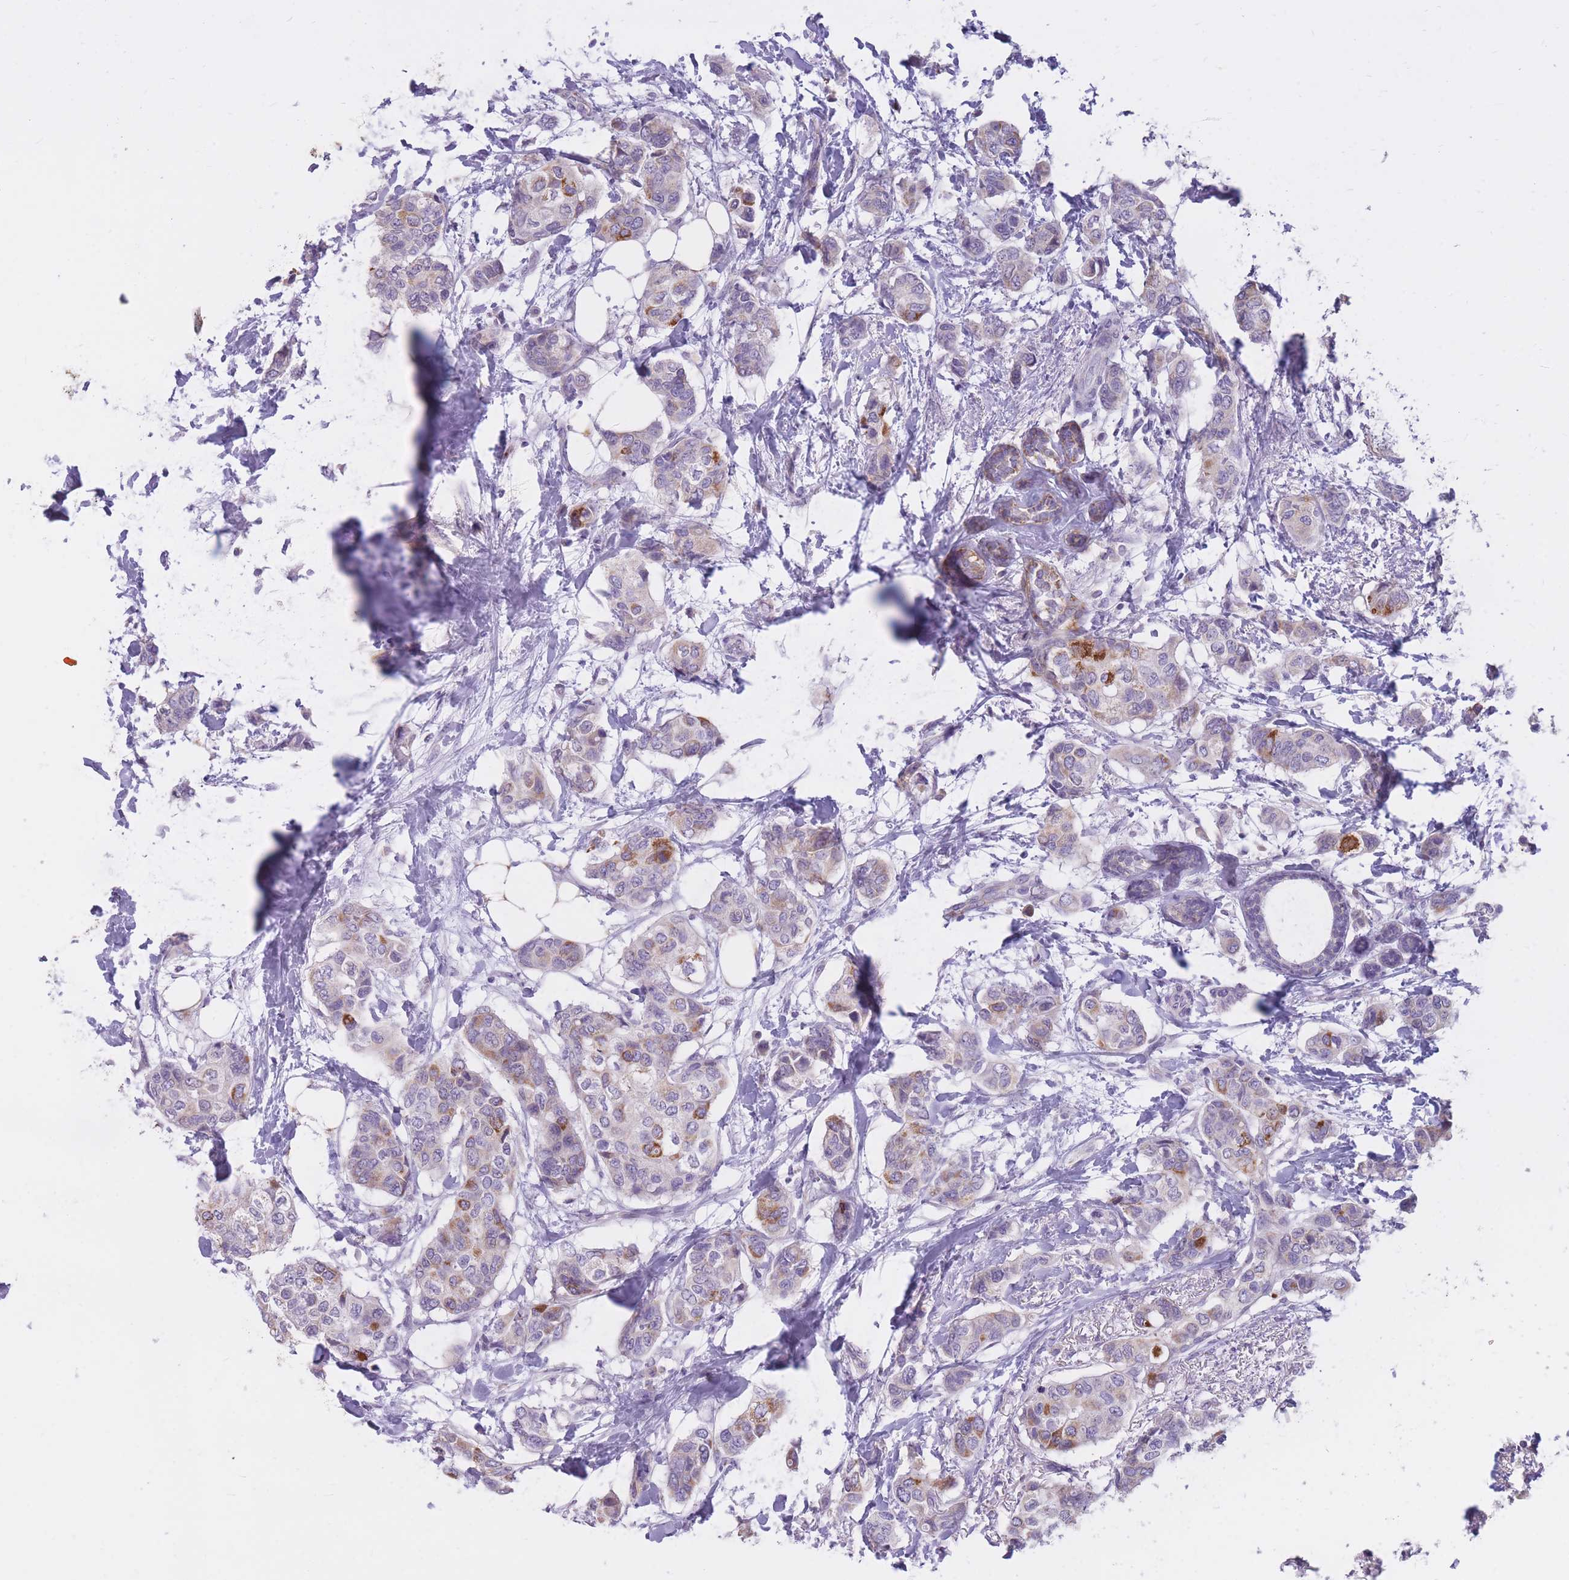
{"staining": {"intensity": "moderate", "quantity": "<25%", "location": "cytoplasmic/membranous"}, "tissue": "breast cancer", "cell_type": "Tumor cells", "image_type": "cancer", "snomed": [{"axis": "morphology", "description": "Lobular carcinoma"}, {"axis": "topography", "description": "Breast"}], "caption": "DAB immunohistochemical staining of human lobular carcinoma (breast) shows moderate cytoplasmic/membranous protein positivity in approximately <25% of tumor cells. The staining was performed using DAB (3,3'-diaminobenzidine), with brown indicating positive protein expression. Nuclei are stained blue with hematoxylin.", "gene": "RNF170", "patient": {"sex": "female", "age": 51}}